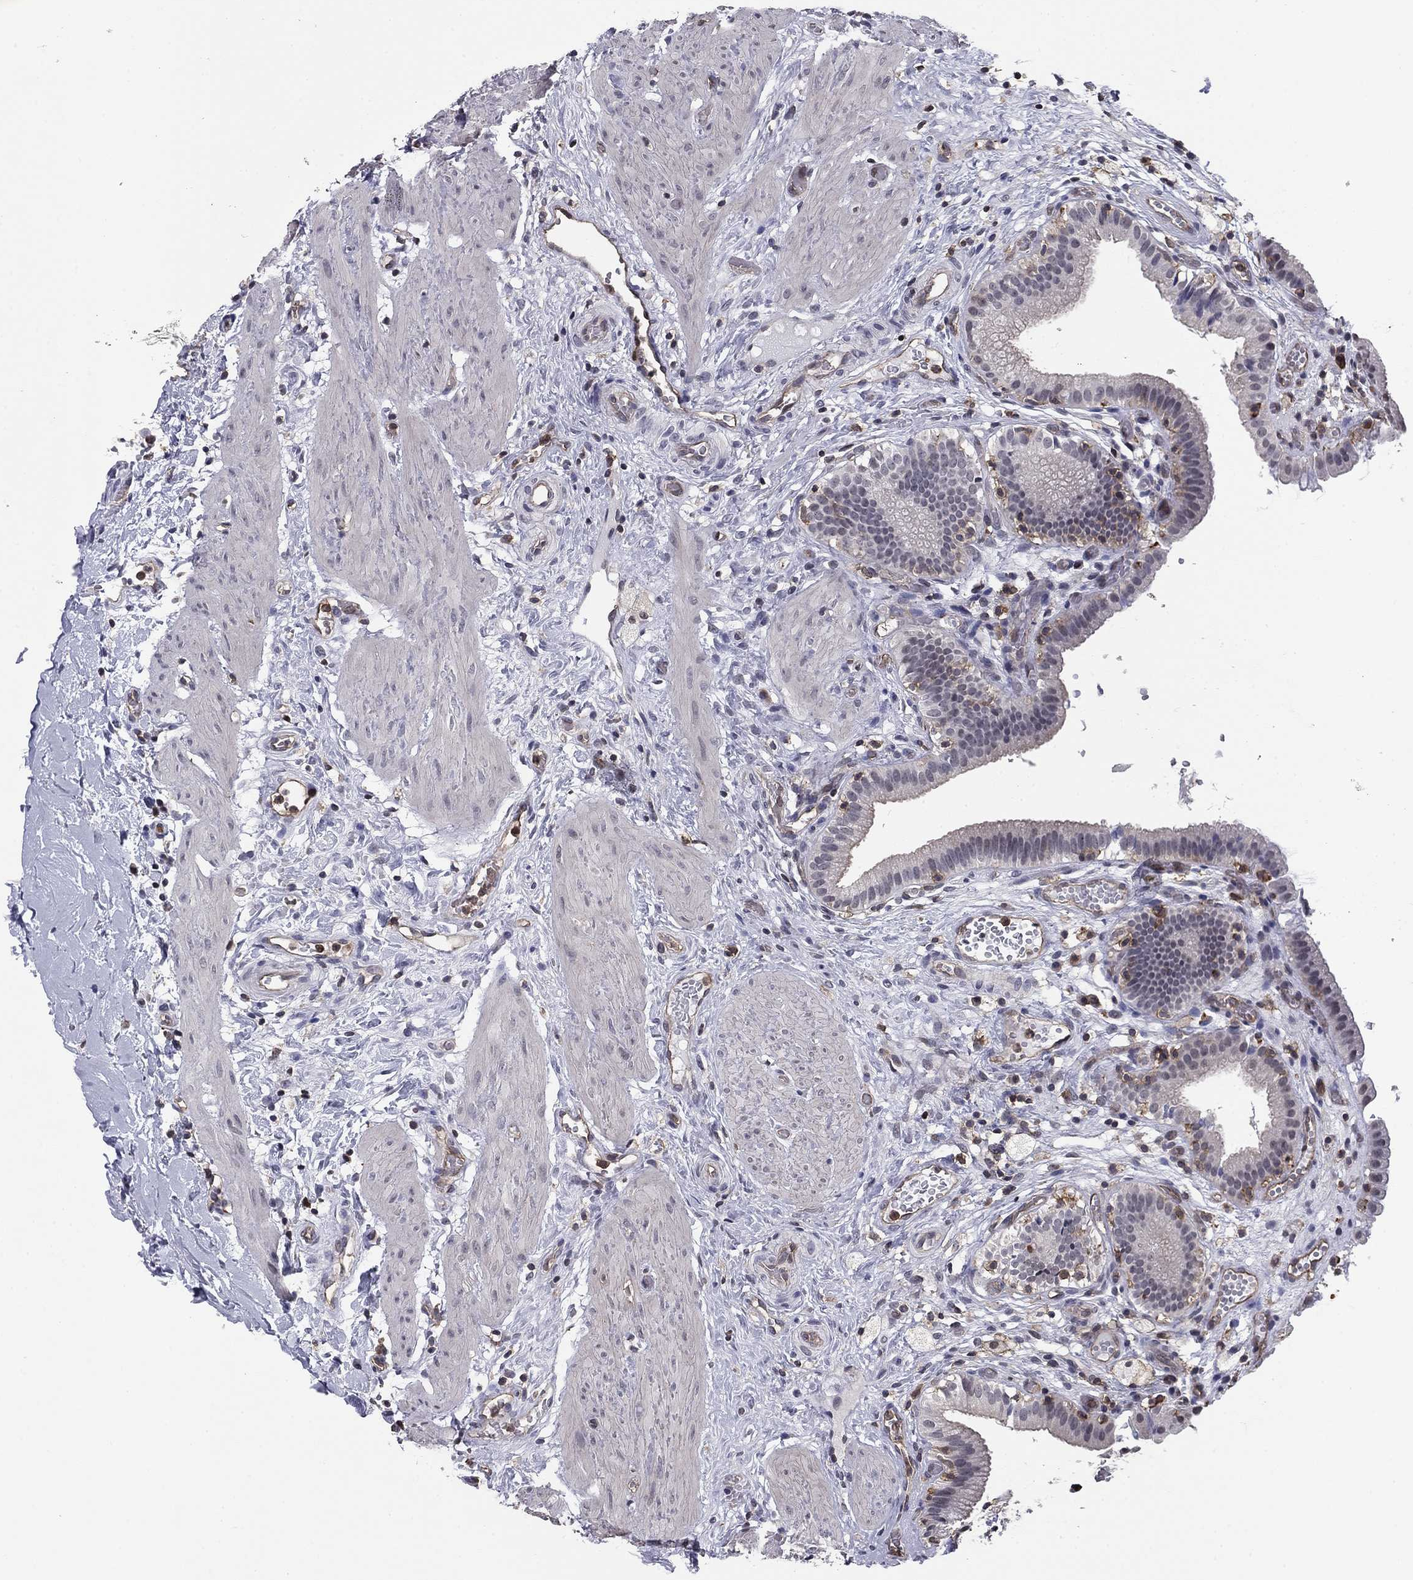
{"staining": {"intensity": "negative", "quantity": "none", "location": "none"}, "tissue": "gallbladder", "cell_type": "Glandular cells", "image_type": "normal", "snomed": [{"axis": "morphology", "description": "Normal tissue, NOS"}, {"axis": "topography", "description": "Gallbladder"}], "caption": "DAB (3,3'-diaminobenzidine) immunohistochemical staining of normal human gallbladder reveals no significant positivity in glandular cells. (DAB immunohistochemistry (IHC), high magnification).", "gene": "PLCB2", "patient": {"sex": "female", "age": 24}}